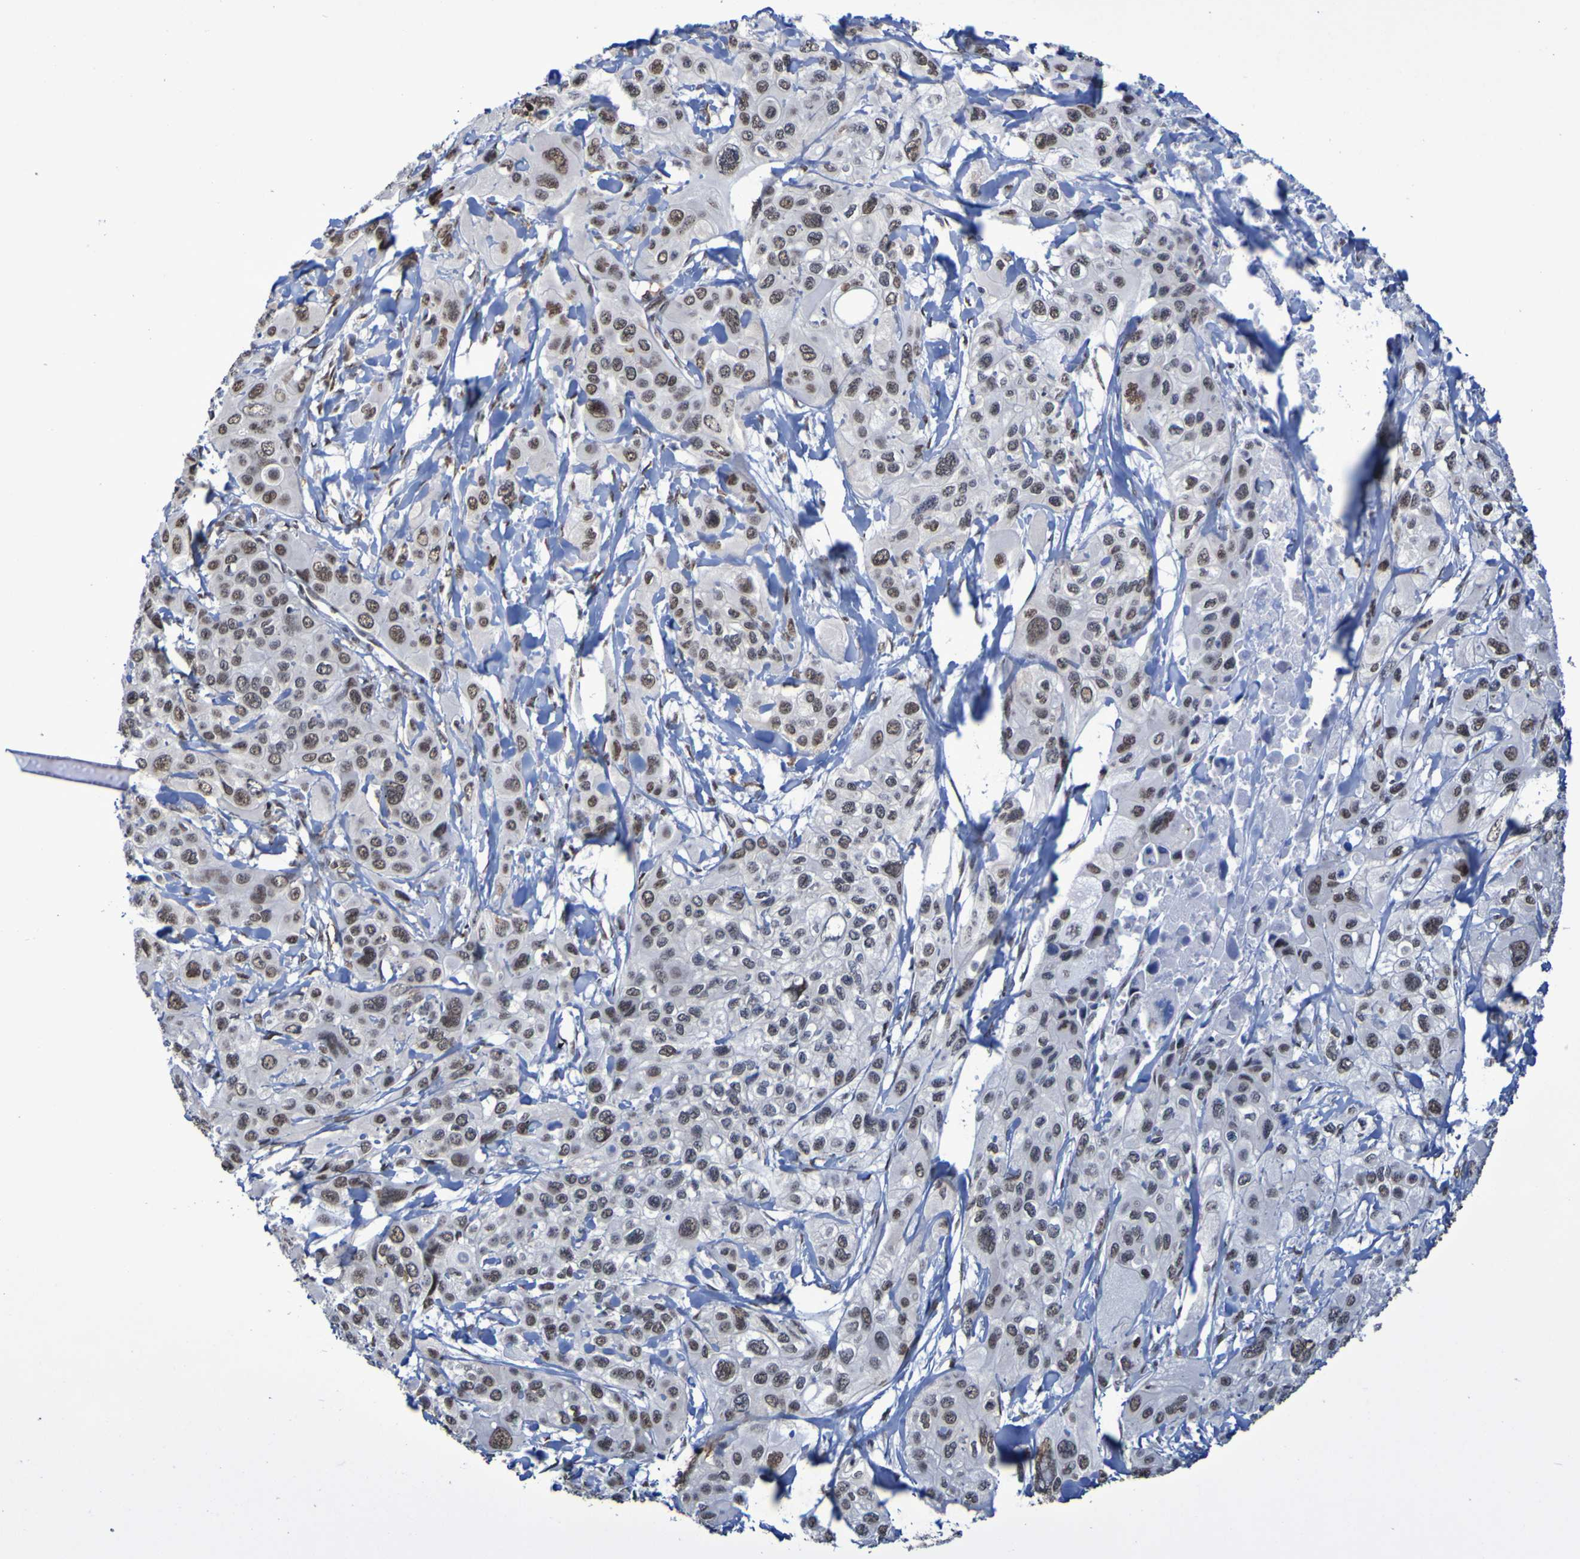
{"staining": {"intensity": "moderate", "quantity": ">75%", "location": "nuclear"}, "tissue": "pancreatic cancer", "cell_type": "Tumor cells", "image_type": "cancer", "snomed": [{"axis": "morphology", "description": "Adenocarcinoma, NOS"}, {"axis": "topography", "description": "Pancreas"}], "caption": "Pancreatic adenocarcinoma tissue reveals moderate nuclear positivity in approximately >75% of tumor cells (DAB IHC with brightfield microscopy, high magnification).", "gene": "MRTFB", "patient": {"sex": "male", "age": 73}}